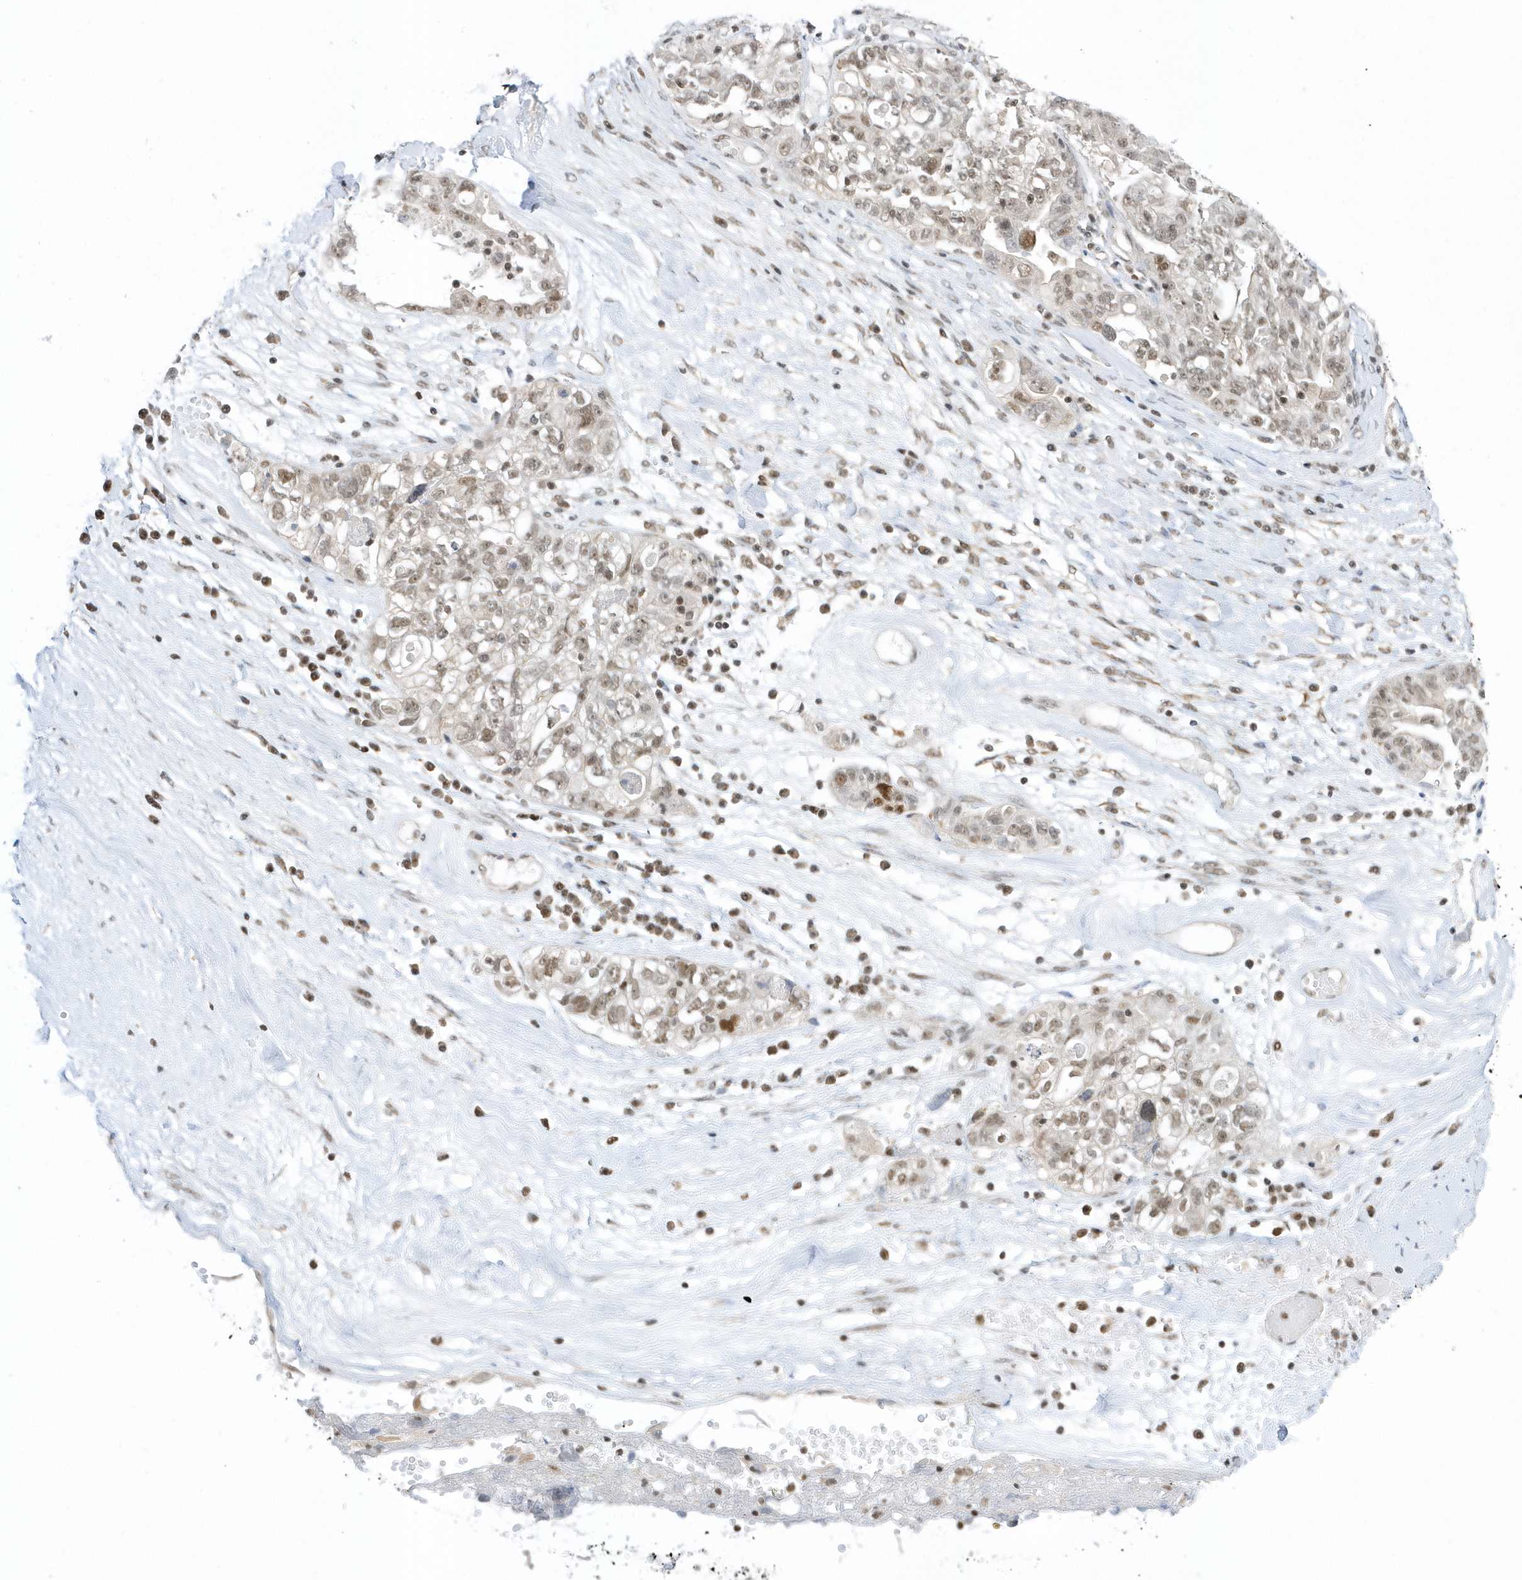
{"staining": {"intensity": "moderate", "quantity": "<25%", "location": "nuclear"}, "tissue": "ovarian cancer", "cell_type": "Tumor cells", "image_type": "cancer", "snomed": [{"axis": "morphology", "description": "Carcinoma, NOS"}, {"axis": "morphology", "description": "Cystadenocarcinoma, serous, NOS"}, {"axis": "topography", "description": "Ovary"}], "caption": "Immunohistochemical staining of human ovarian cancer shows moderate nuclear protein expression in approximately <25% of tumor cells.", "gene": "ZNF740", "patient": {"sex": "female", "age": 69}}